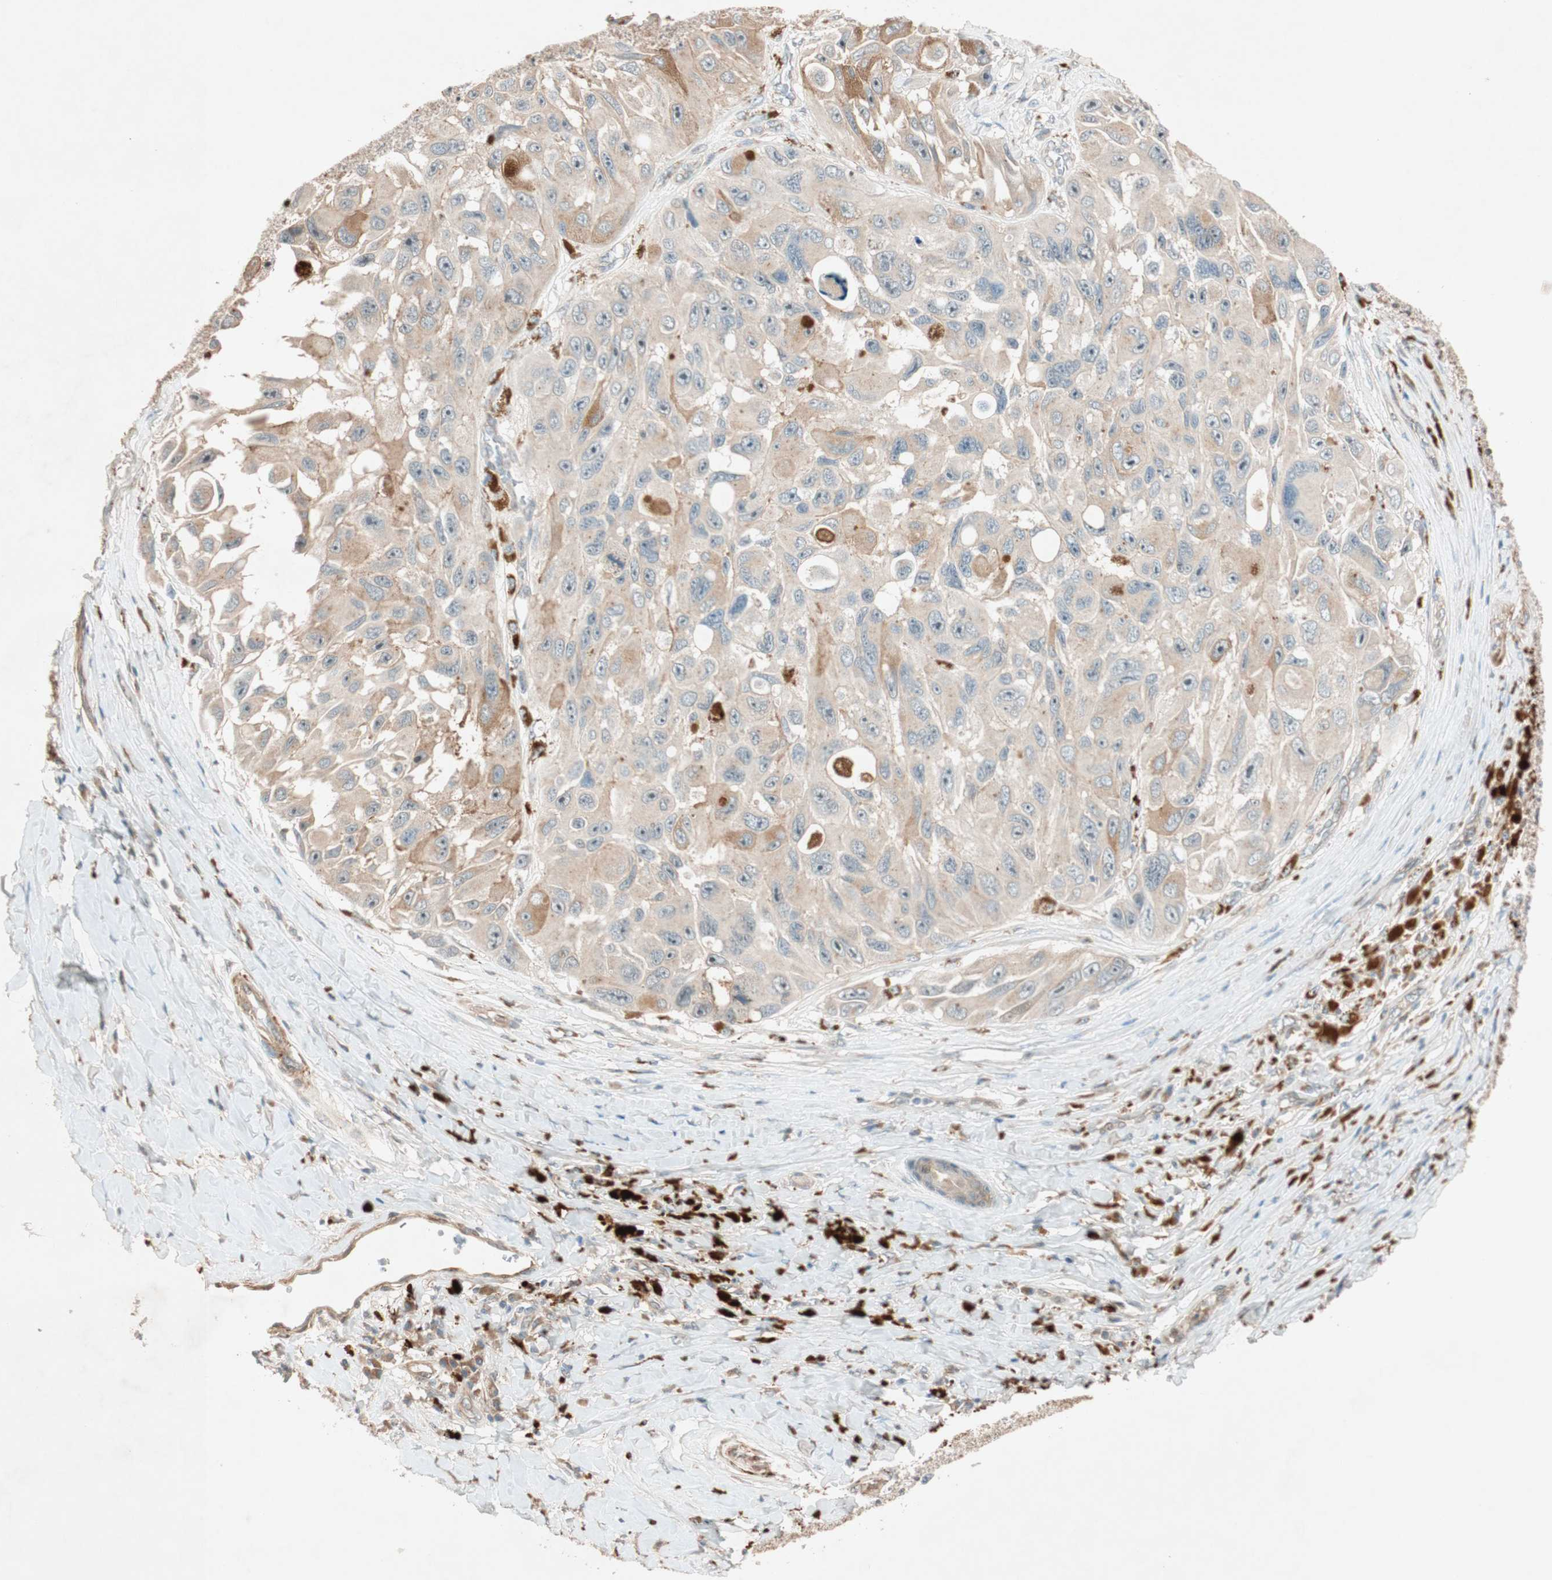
{"staining": {"intensity": "moderate", "quantity": "<25%", "location": "cytoplasmic/membranous,nuclear"}, "tissue": "melanoma", "cell_type": "Tumor cells", "image_type": "cancer", "snomed": [{"axis": "morphology", "description": "Malignant melanoma, NOS"}, {"axis": "topography", "description": "Skin"}], "caption": "The histopathology image reveals immunohistochemical staining of malignant melanoma. There is moderate cytoplasmic/membranous and nuclear staining is appreciated in about <25% of tumor cells.", "gene": "EPHA6", "patient": {"sex": "female", "age": 73}}